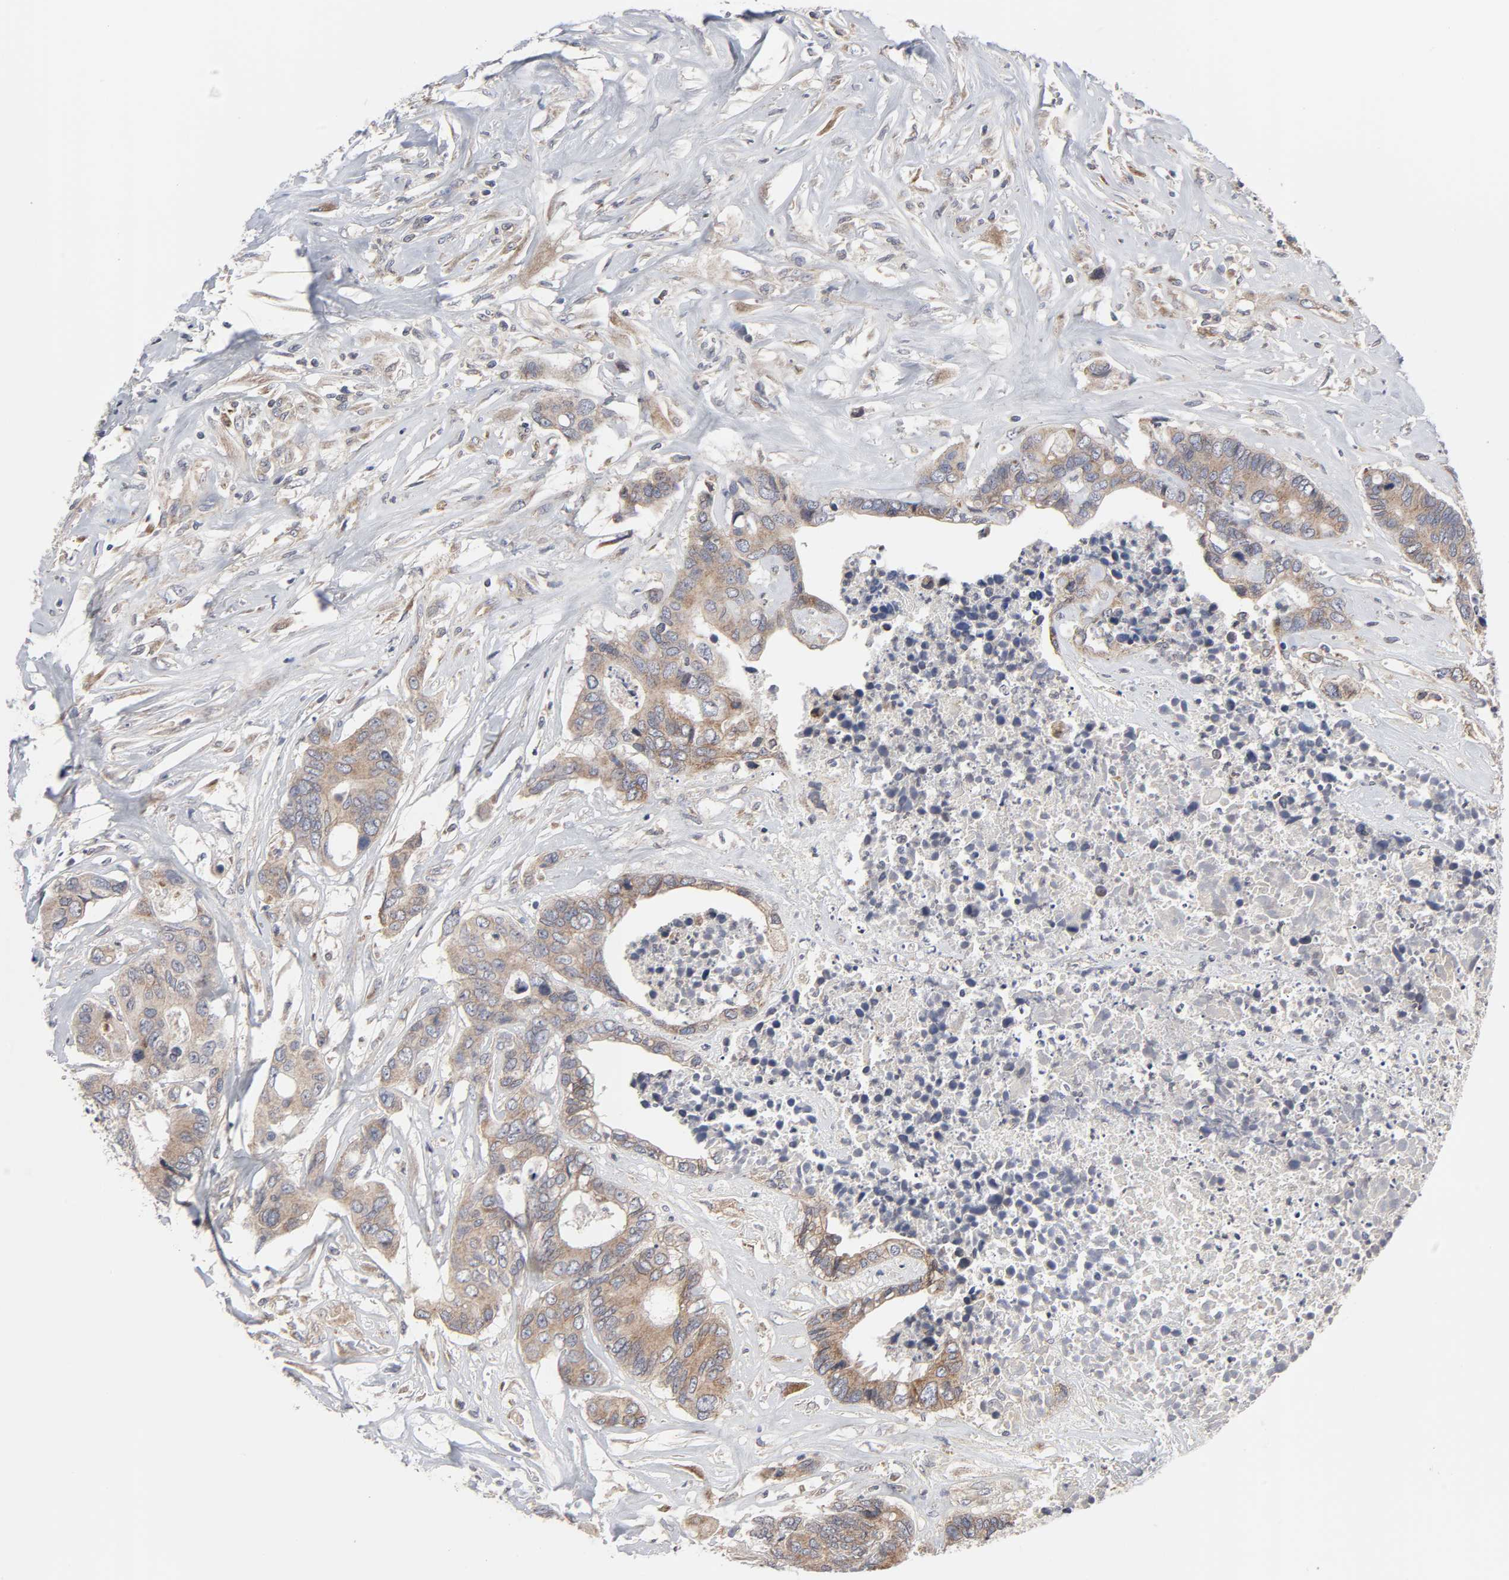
{"staining": {"intensity": "weak", "quantity": ">75%", "location": "cytoplasmic/membranous"}, "tissue": "colorectal cancer", "cell_type": "Tumor cells", "image_type": "cancer", "snomed": [{"axis": "morphology", "description": "Adenocarcinoma, NOS"}, {"axis": "topography", "description": "Rectum"}], "caption": "Adenocarcinoma (colorectal) stained for a protein (brown) displays weak cytoplasmic/membranous positive positivity in approximately >75% of tumor cells.", "gene": "IL4R", "patient": {"sex": "male", "age": 55}}